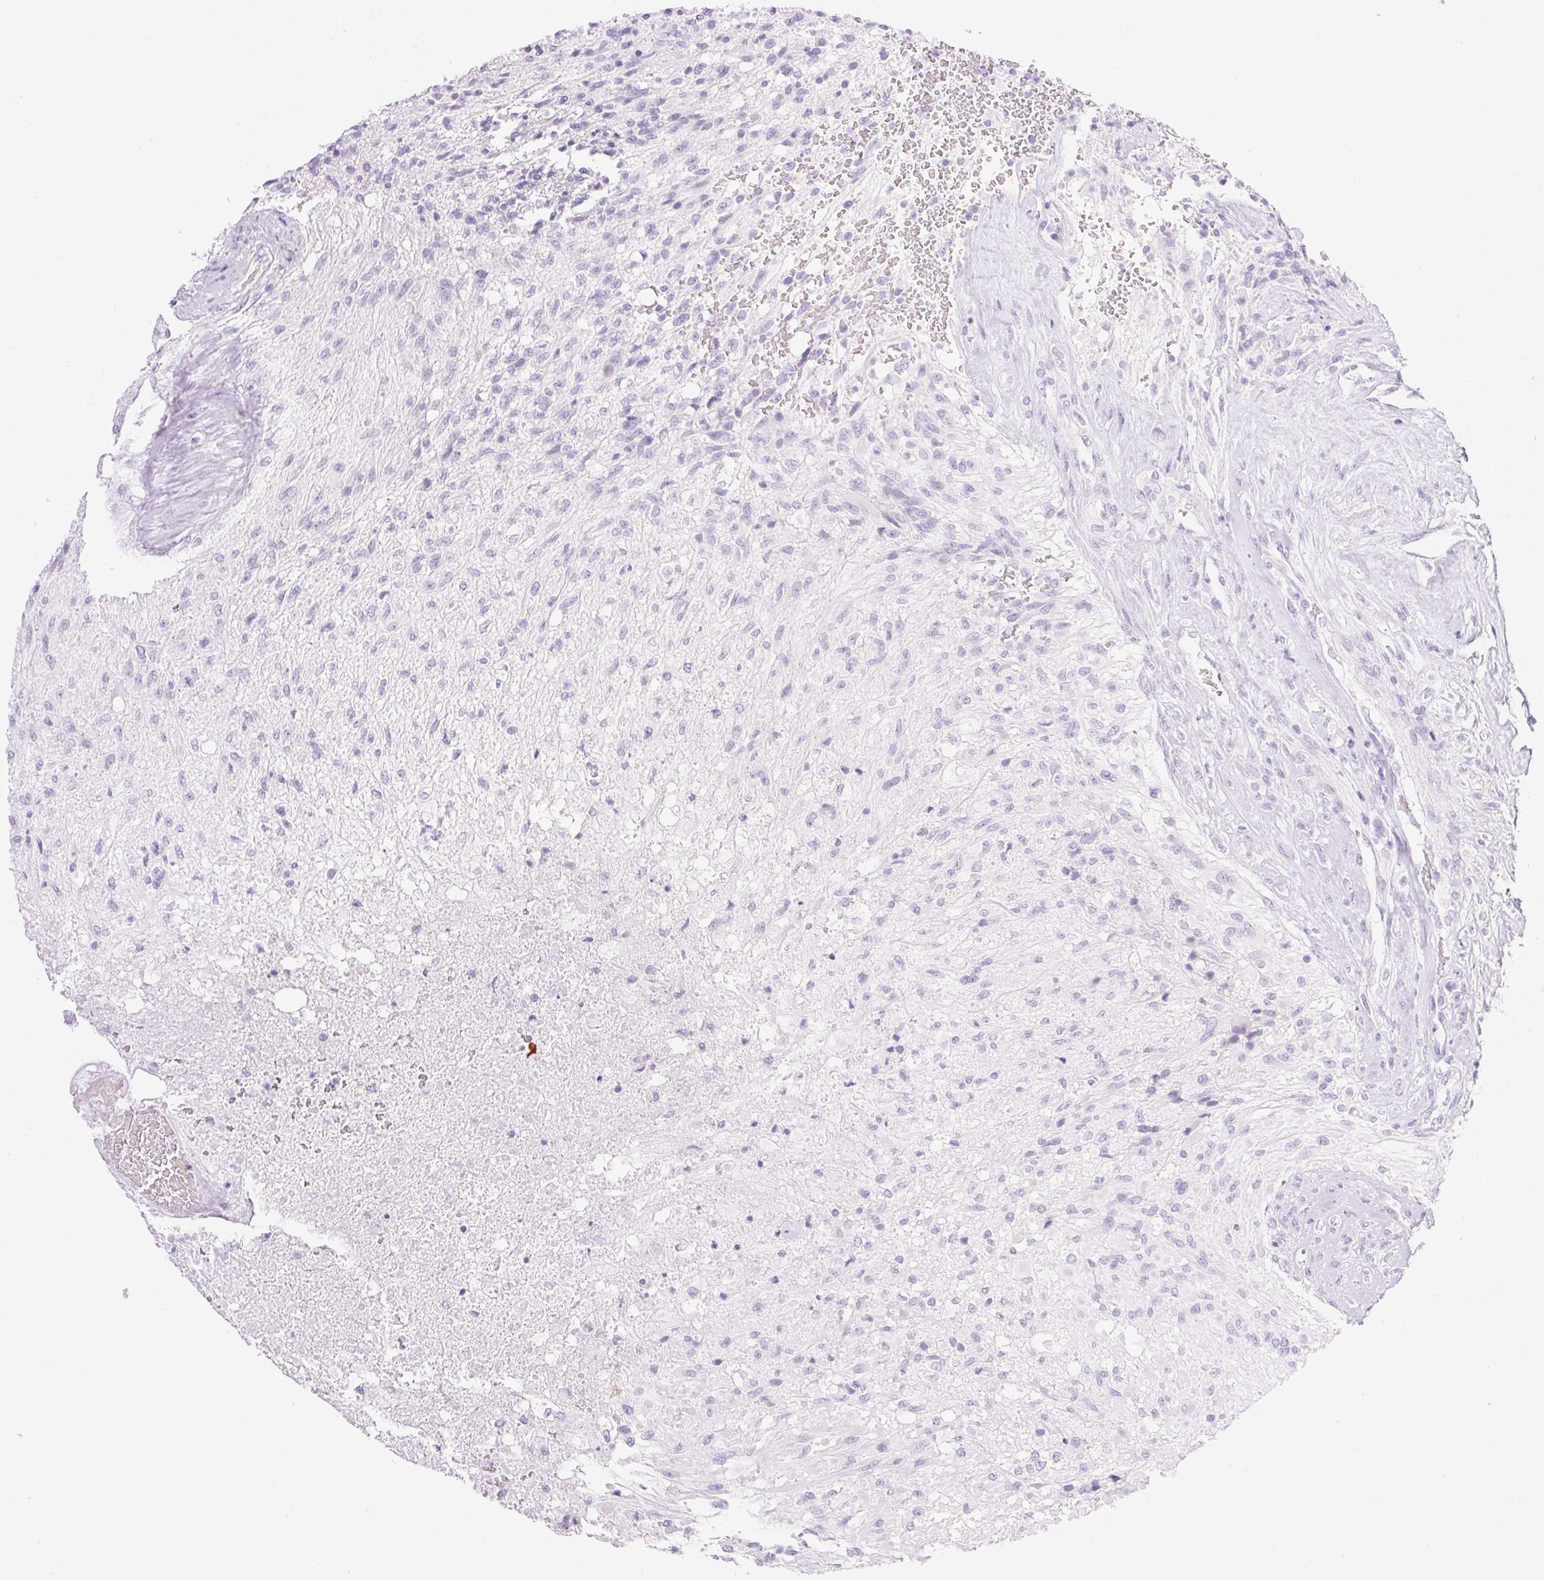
{"staining": {"intensity": "negative", "quantity": "none", "location": "none"}, "tissue": "glioma", "cell_type": "Tumor cells", "image_type": "cancer", "snomed": [{"axis": "morphology", "description": "Glioma, malignant, High grade"}, {"axis": "topography", "description": "Brain"}], "caption": "DAB (3,3'-diaminobenzidine) immunohistochemical staining of malignant glioma (high-grade) reveals no significant expression in tumor cells.", "gene": "SPRR4", "patient": {"sex": "male", "age": 56}}